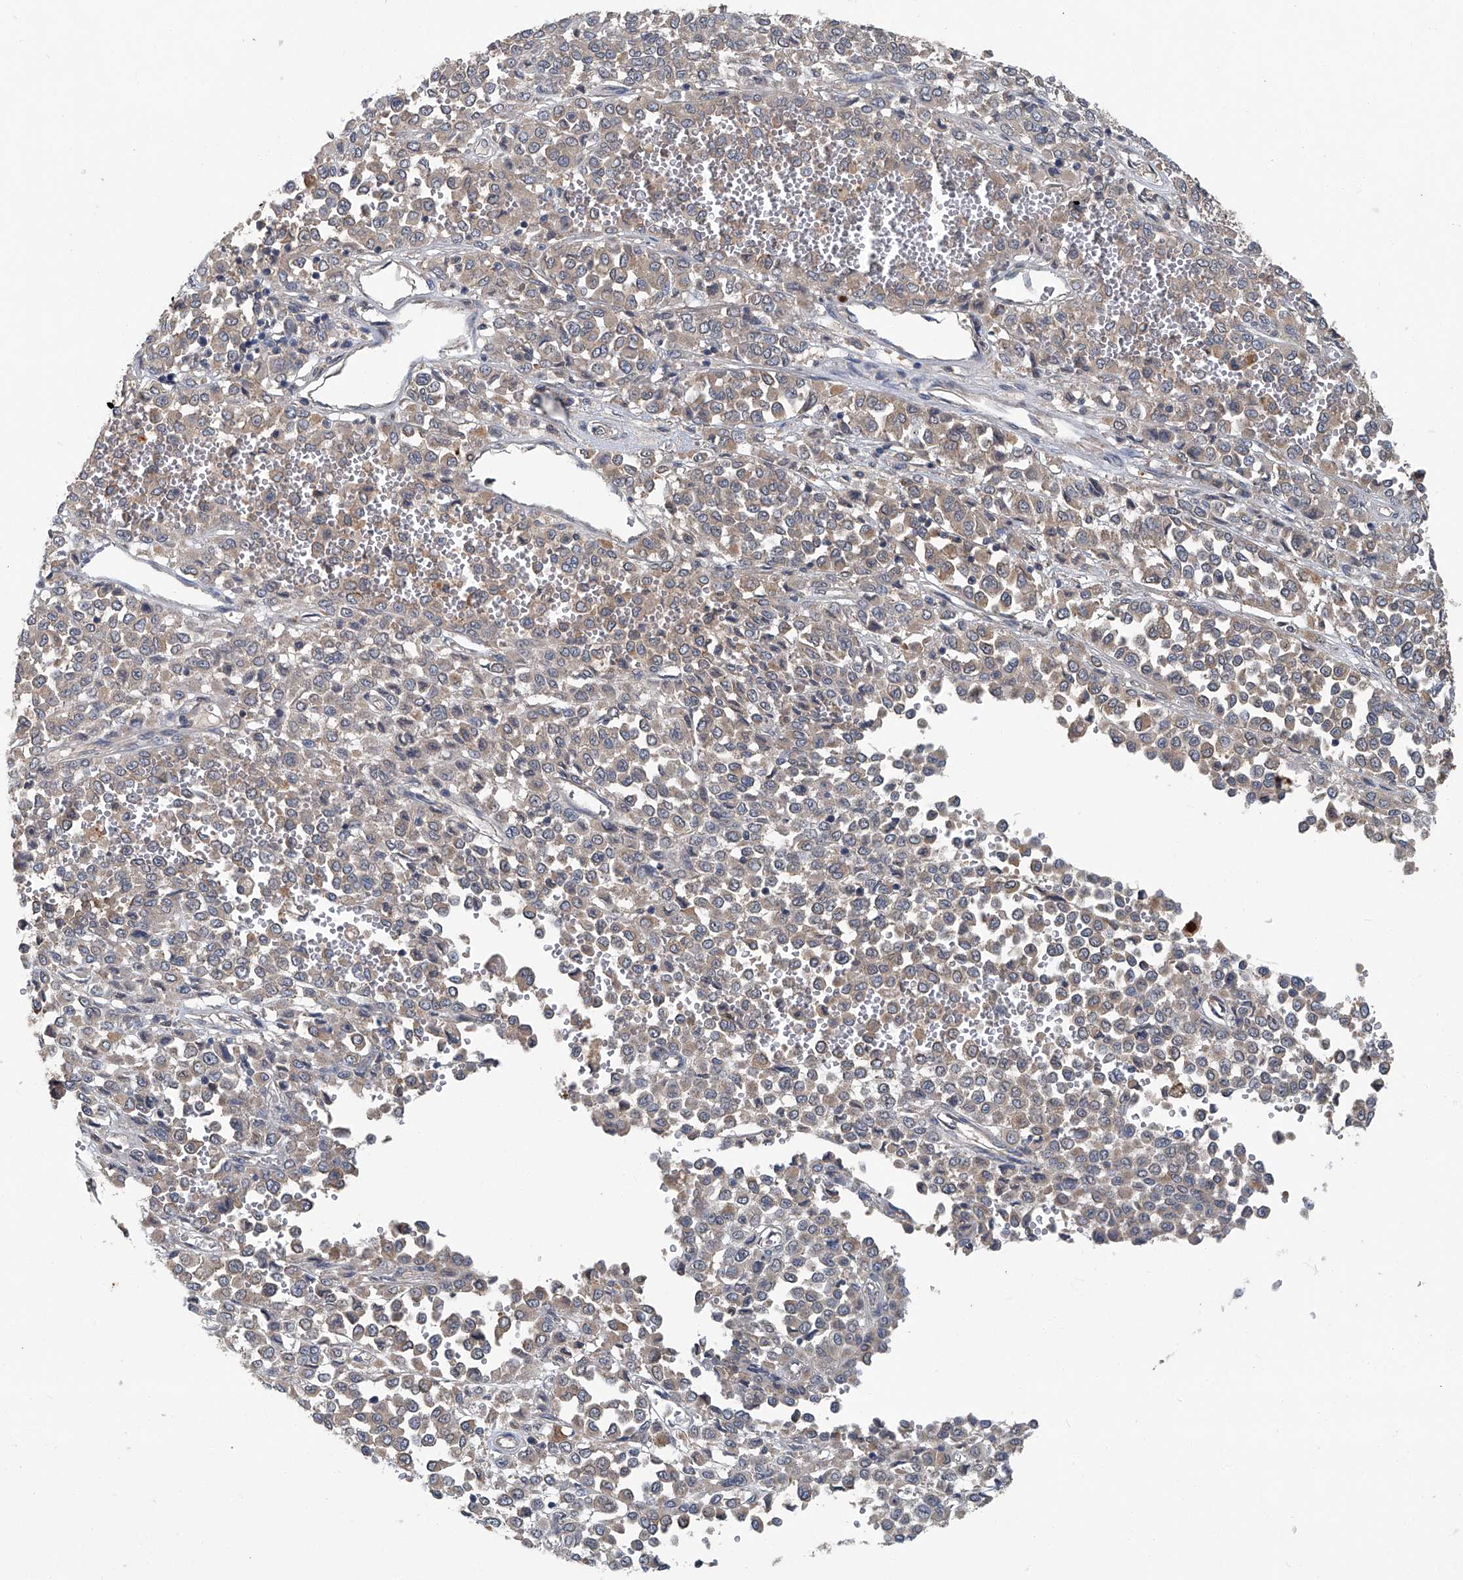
{"staining": {"intensity": "weak", "quantity": ">75%", "location": "cytoplasmic/membranous"}, "tissue": "melanoma", "cell_type": "Tumor cells", "image_type": "cancer", "snomed": [{"axis": "morphology", "description": "Malignant melanoma, Metastatic site"}, {"axis": "topography", "description": "Pancreas"}], "caption": "Weak cytoplasmic/membranous expression for a protein is appreciated in approximately >75% of tumor cells of malignant melanoma (metastatic site) using immunohistochemistry (IHC).", "gene": "ANKRD34A", "patient": {"sex": "female", "age": 30}}